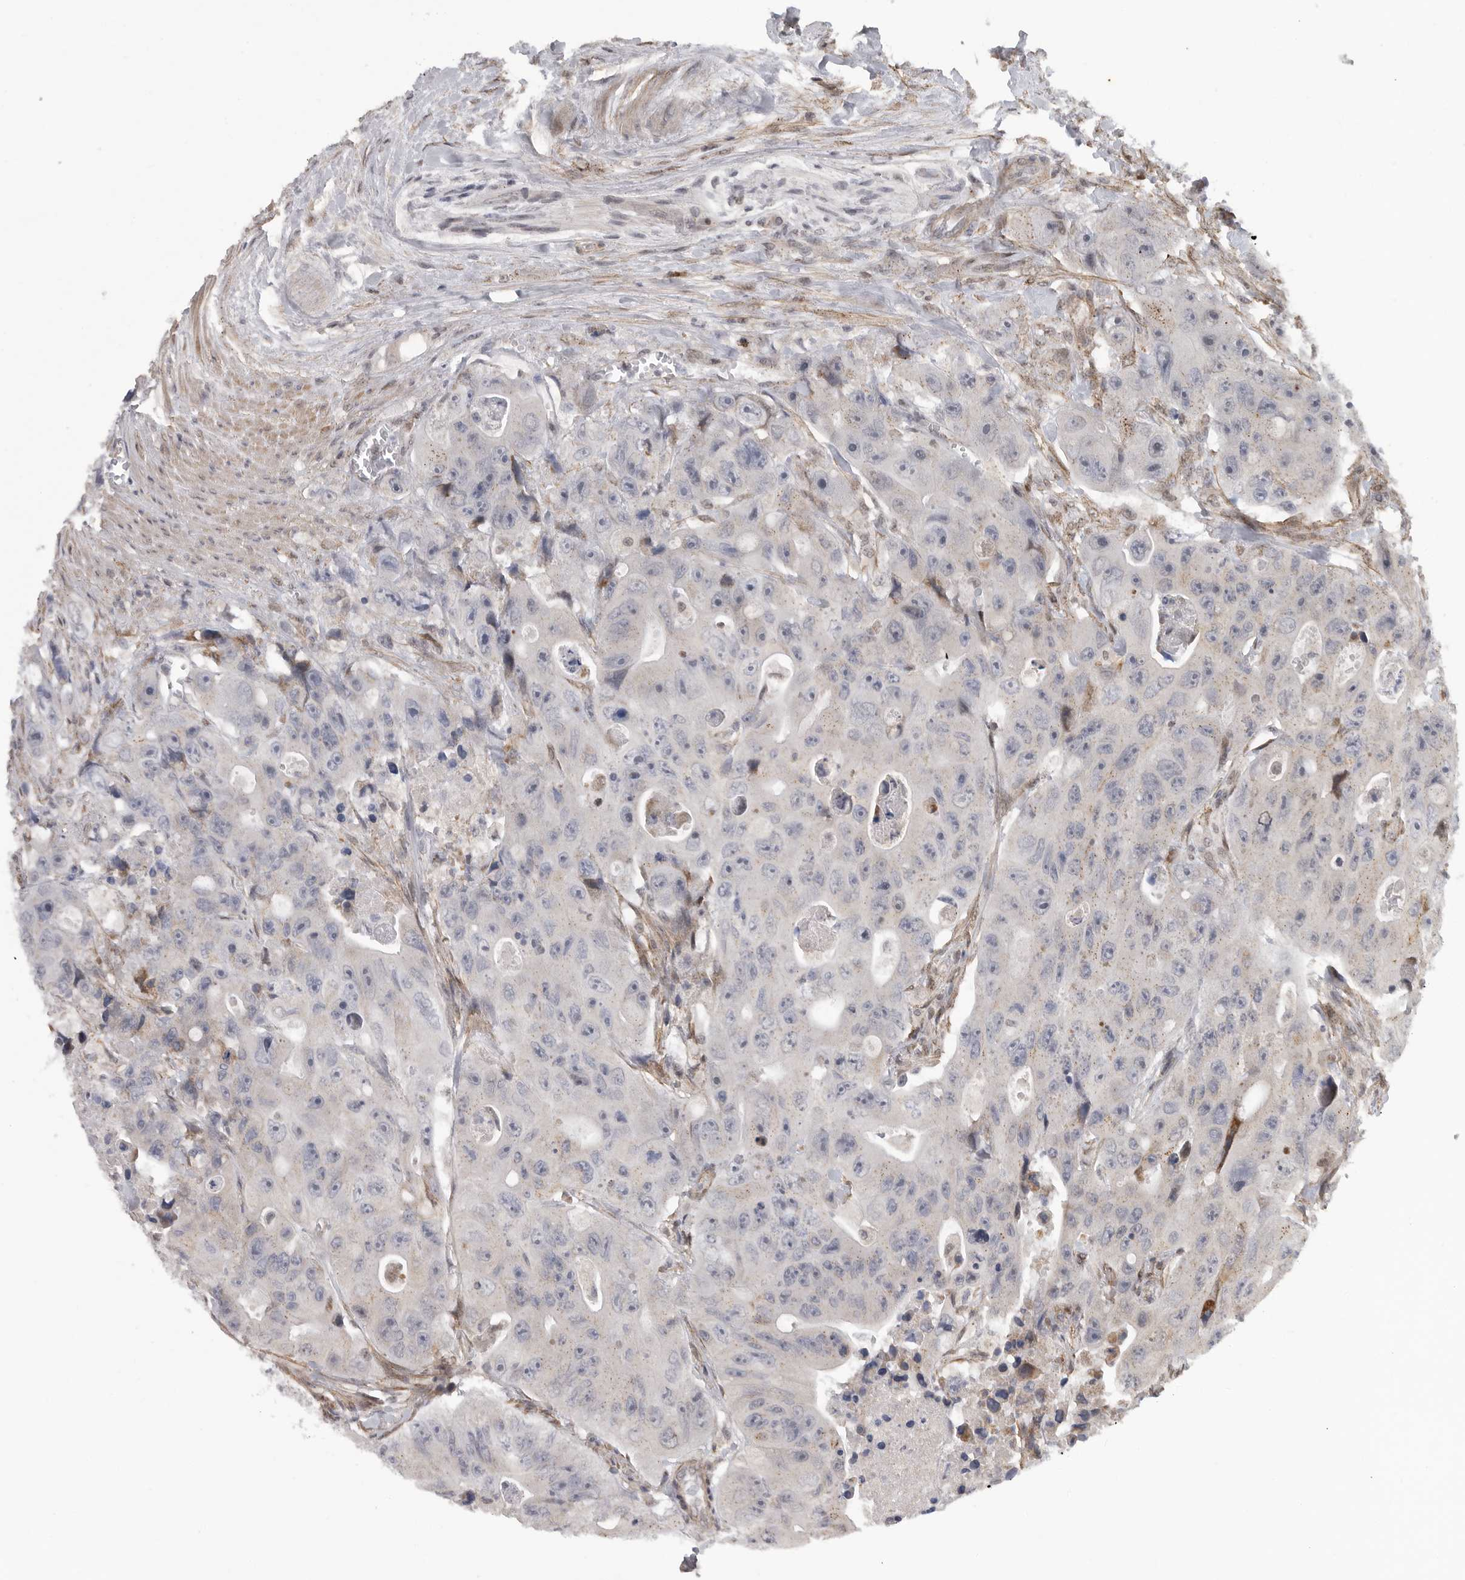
{"staining": {"intensity": "negative", "quantity": "none", "location": "none"}, "tissue": "colorectal cancer", "cell_type": "Tumor cells", "image_type": "cancer", "snomed": [{"axis": "morphology", "description": "Adenocarcinoma, NOS"}, {"axis": "topography", "description": "Colon"}], "caption": "Immunohistochemistry micrograph of neoplastic tissue: human colorectal cancer (adenocarcinoma) stained with DAB shows no significant protein expression in tumor cells.", "gene": "TMPRSS11F", "patient": {"sex": "female", "age": 46}}